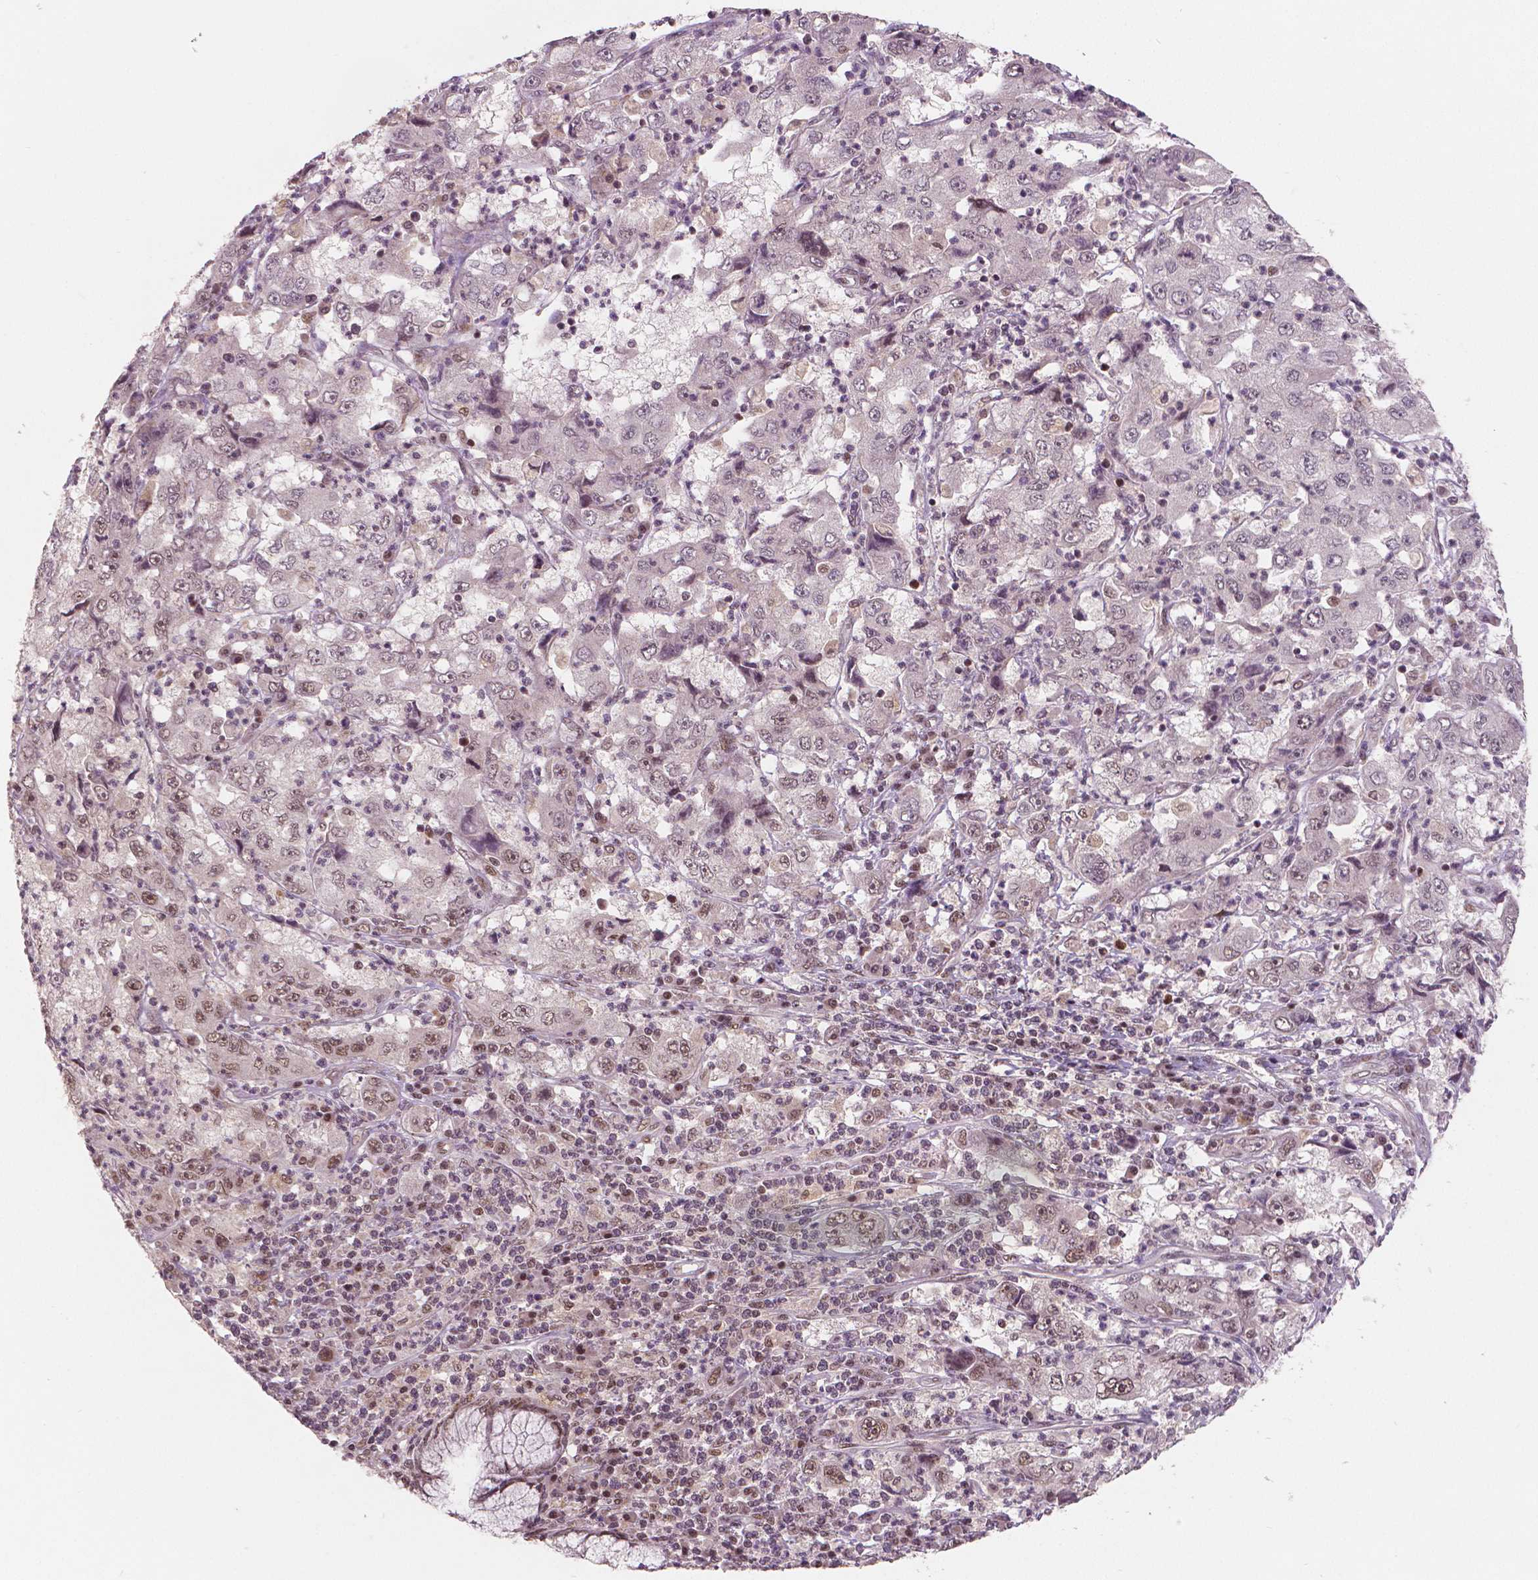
{"staining": {"intensity": "weak", "quantity": "<25%", "location": "nuclear"}, "tissue": "cervical cancer", "cell_type": "Tumor cells", "image_type": "cancer", "snomed": [{"axis": "morphology", "description": "Squamous cell carcinoma, NOS"}, {"axis": "topography", "description": "Cervix"}], "caption": "Immunohistochemistry (IHC) image of neoplastic tissue: squamous cell carcinoma (cervical) stained with DAB (3,3'-diaminobenzidine) demonstrates no significant protein expression in tumor cells. The staining is performed using DAB brown chromogen with nuclei counter-stained in using hematoxylin.", "gene": "NSD2", "patient": {"sex": "female", "age": 36}}